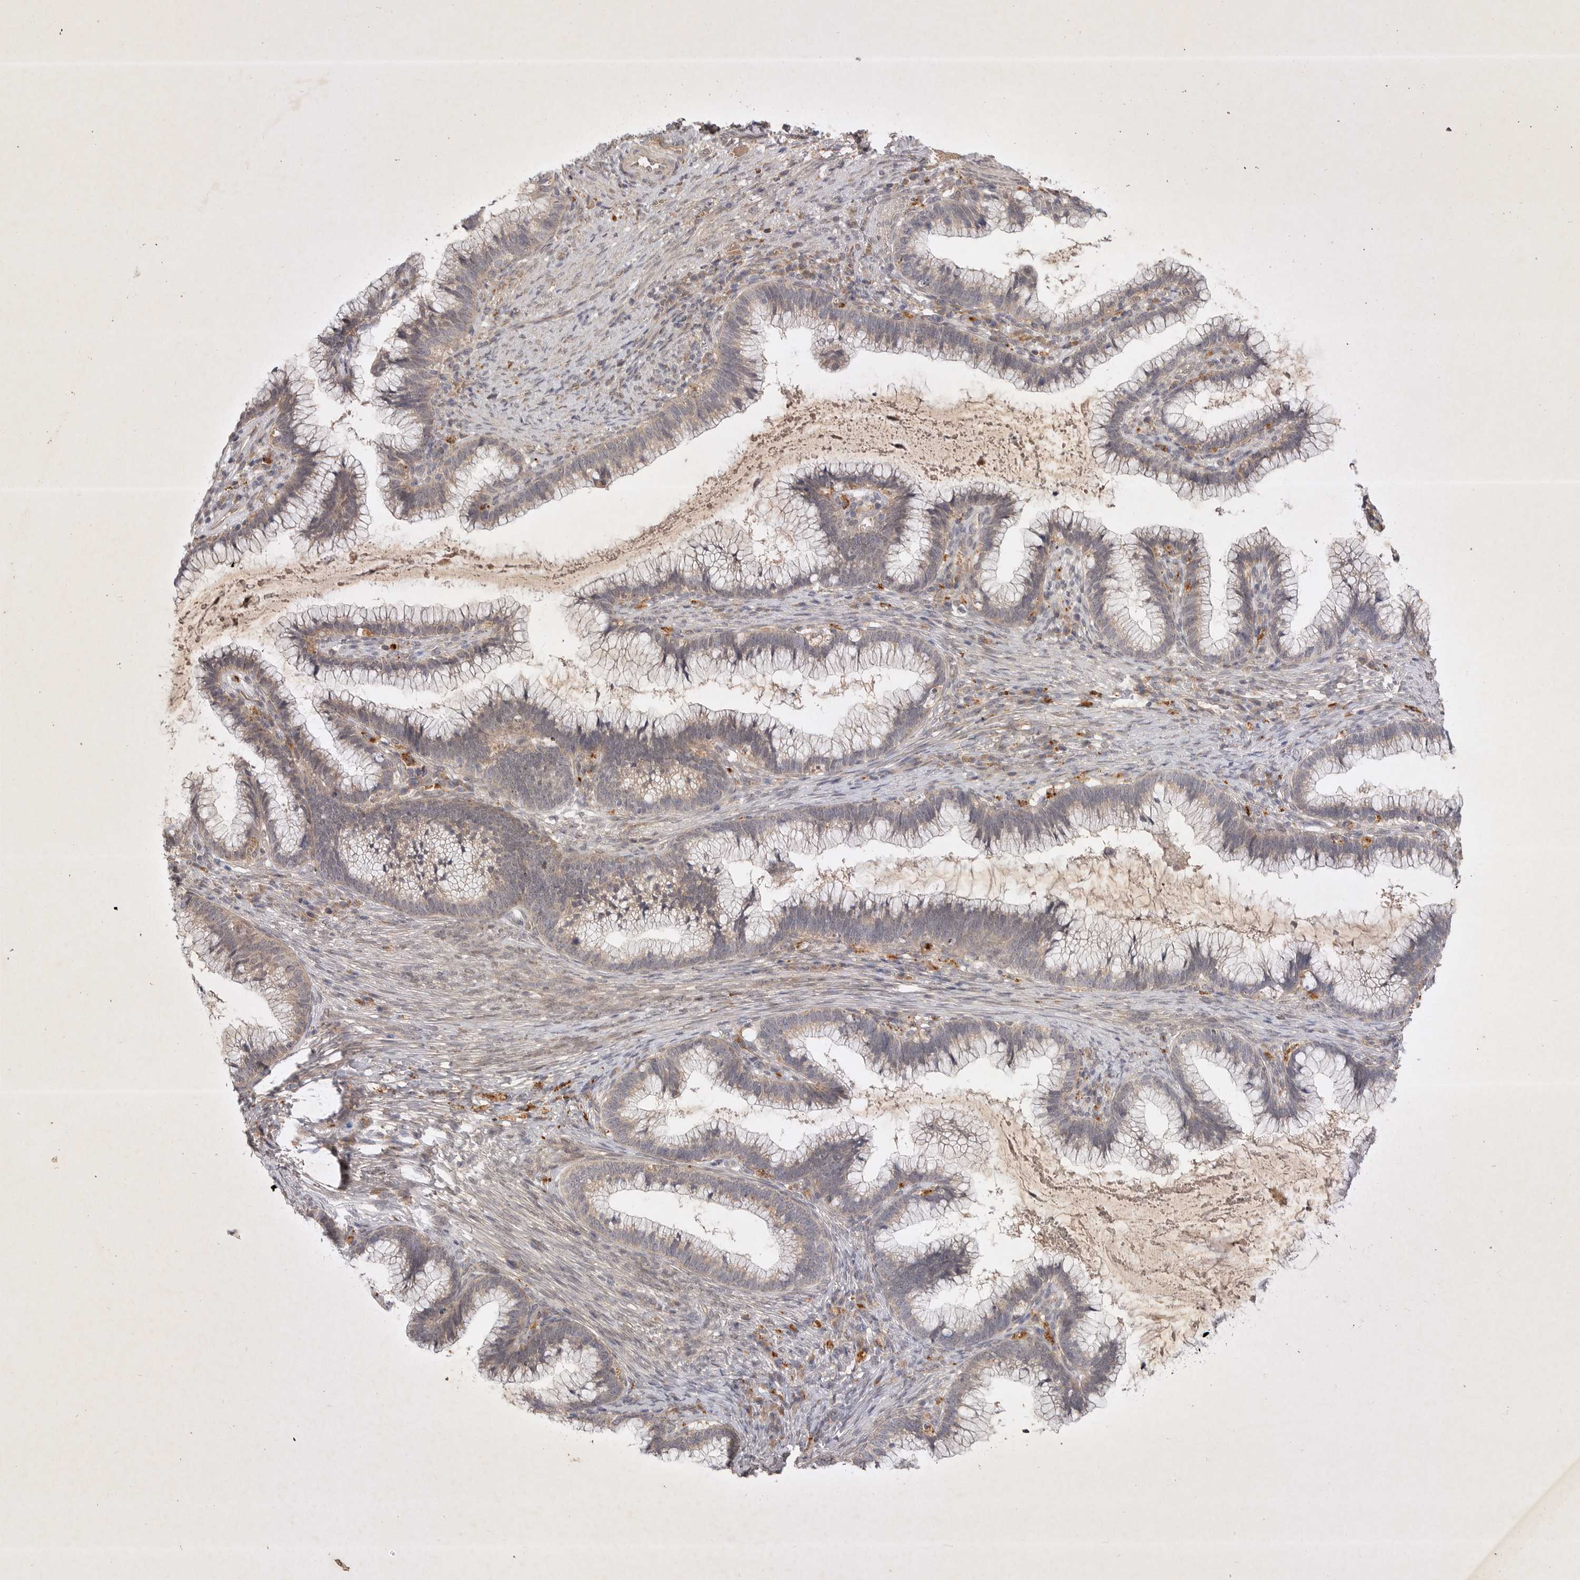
{"staining": {"intensity": "weak", "quantity": "25%-75%", "location": "cytoplasmic/membranous"}, "tissue": "cervical cancer", "cell_type": "Tumor cells", "image_type": "cancer", "snomed": [{"axis": "morphology", "description": "Adenocarcinoma, NOS"}, {"axis": "topography", "description": "Cervix"}], "caption": "The photomicrograph shows immunohistochemical staining of cervical adenocarcinoma. There is weak cytoplasmic/membranous staining is appreciated in about 25%-75% of tumor cells.", "gene": "PTPDC1", "patient": {"sex": "female", "age": 36}}